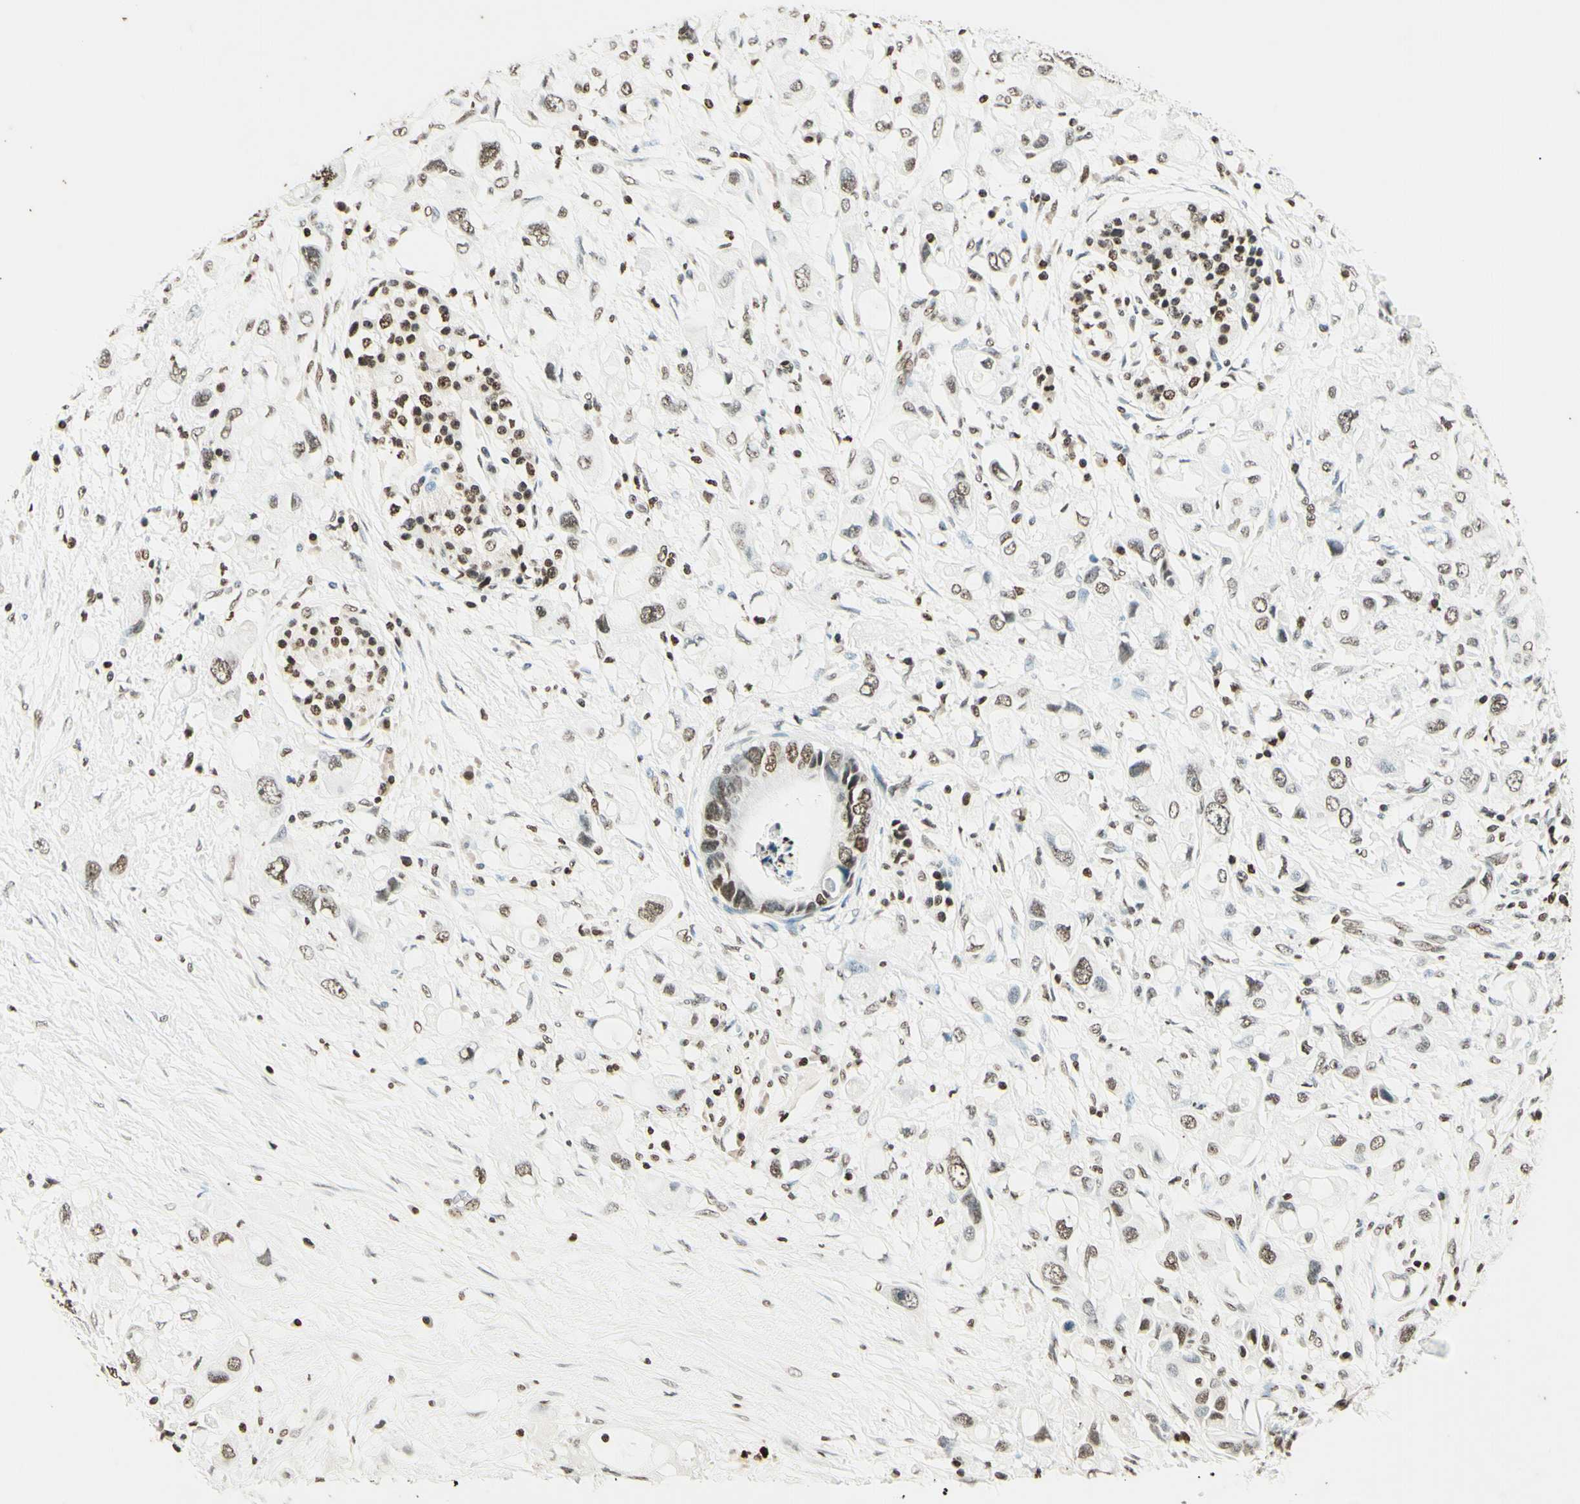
{"staining": {"intensity": "moderate", "quantity": "25%-75%", "location": "nuclear"}, "tissue": "pancreatic cancer", "cell_type": "Tumor cells", "image_type": "cancer", "snomed": [{"axis": "morphology", "description": "Adenocarcinoma, NOS"}, {"axis": "topography", "description": "Pancreas"}], "caption": "Protein staining displays moderate nuclear expression in about 25%-75% of tumor cells in adenocarcinoma (pancreatic).", "gene": "MSH2", "patient": {"sex": "female", "age": 56}}